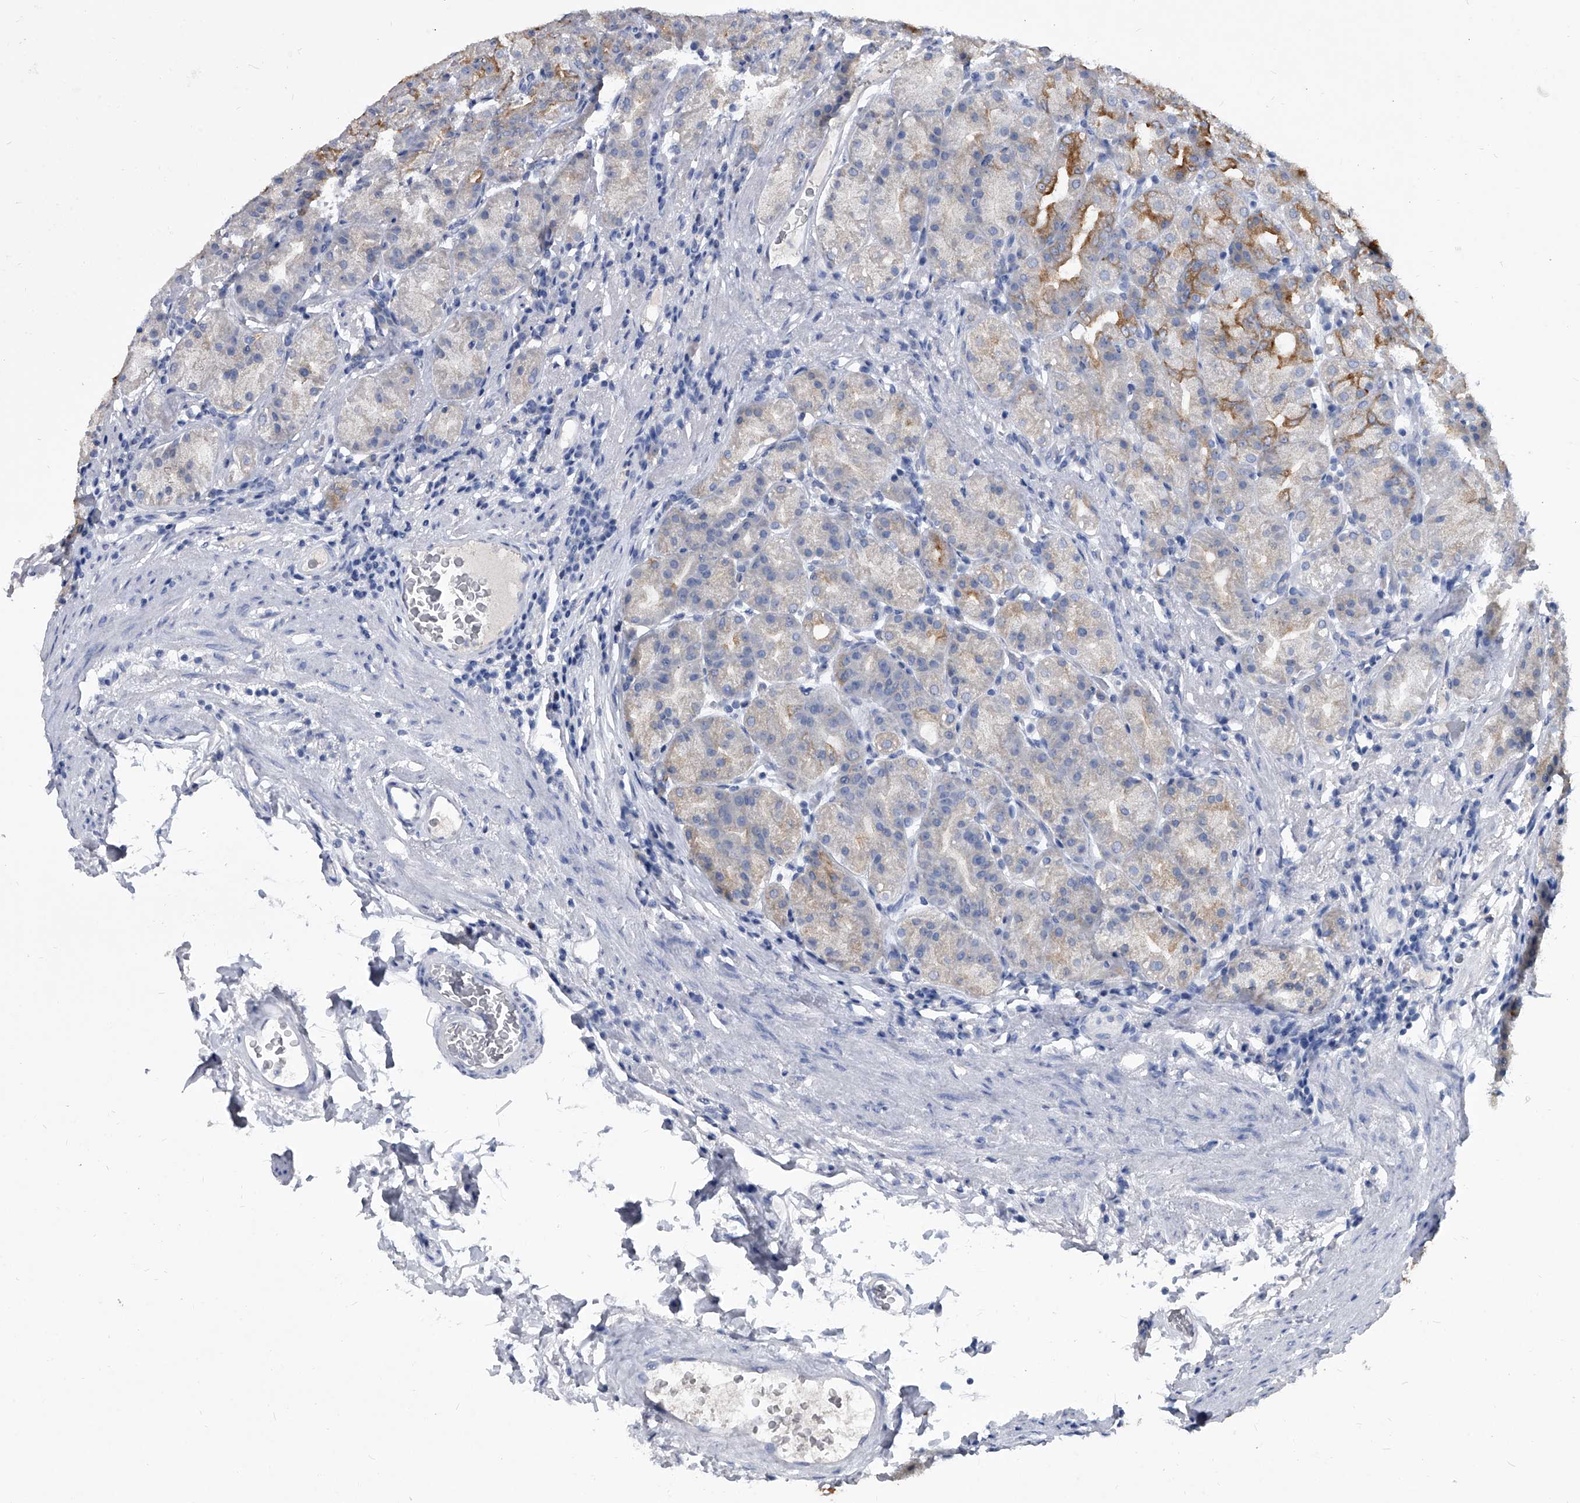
{"staining": {"intensity": "strong", "quantity": ">75%", "location": "cytoplasmic/membranous"}, "tissue": "stomach", "cell_type": "Glandular cells", "image_type": "normal", "snomed": [{"axis": "morphology", "description": "Normal tissue, NOS"}, {"axis": "topography", "description": "Stomach, upper"}], "caption": "Immunohistochemical staining of normal human stomach exhibits high levels of strong cytoplasmic/membranous positivity in approximately >75% of glandular cells. Nuclei are stained in blue.", "gene": "BCAS1", "patient": {"sex": "male", "age": 68}}